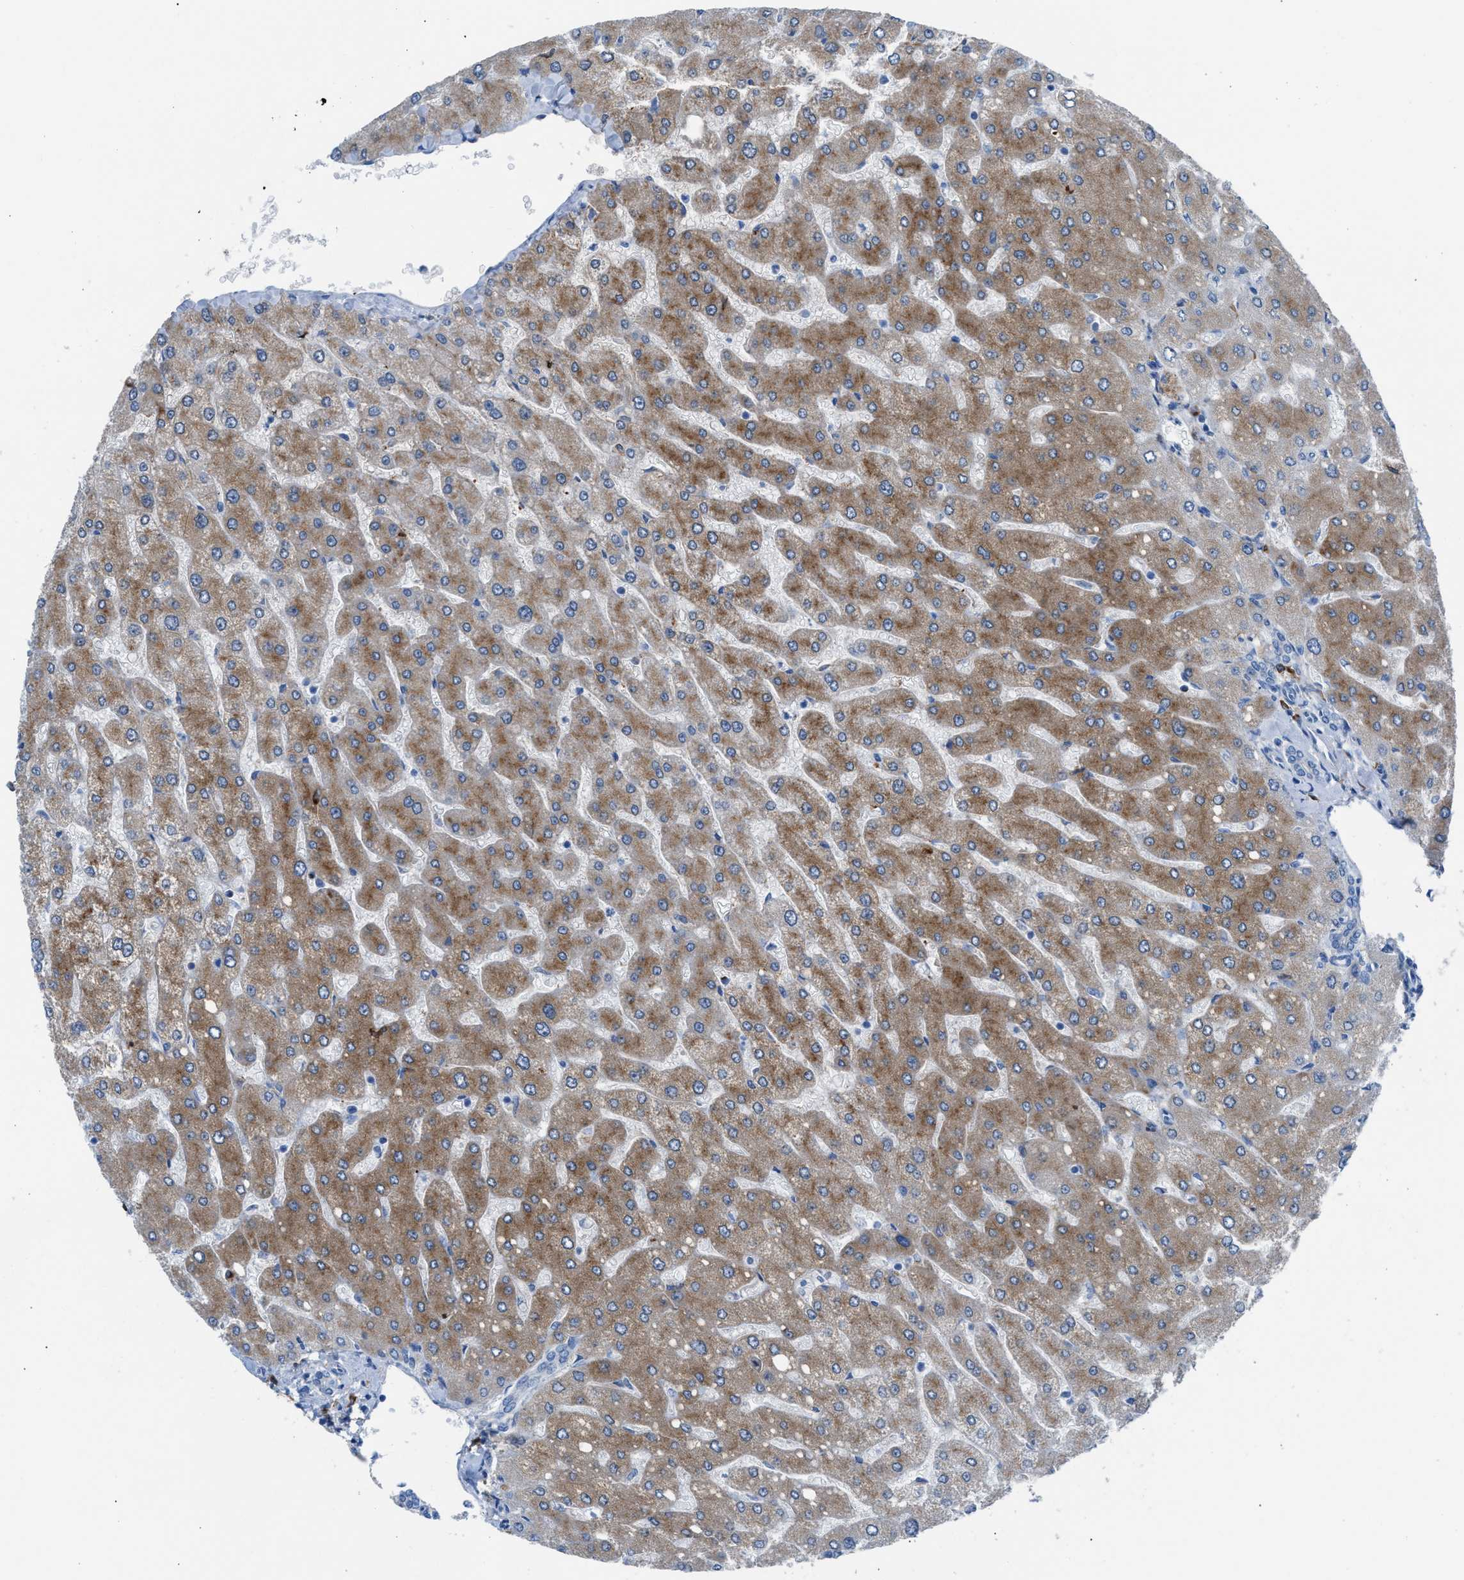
{"staining": {"intensity": "negative", "quantity": "none", "location": "none"}, "tissue": "liver", "cell_type": "Cholangiocytes", "image_type": "normal", "snomed": [{"axis": "morphology", "description": "Normal tissue, NOS"}, {"axis": "topography", "description": "Liver"}], "caption": "The IHC micrograph has no significant expression in cholangiocytes of liver.", "gene": "CLEC10A", "patient": {"sex": "male", "age": 55}}